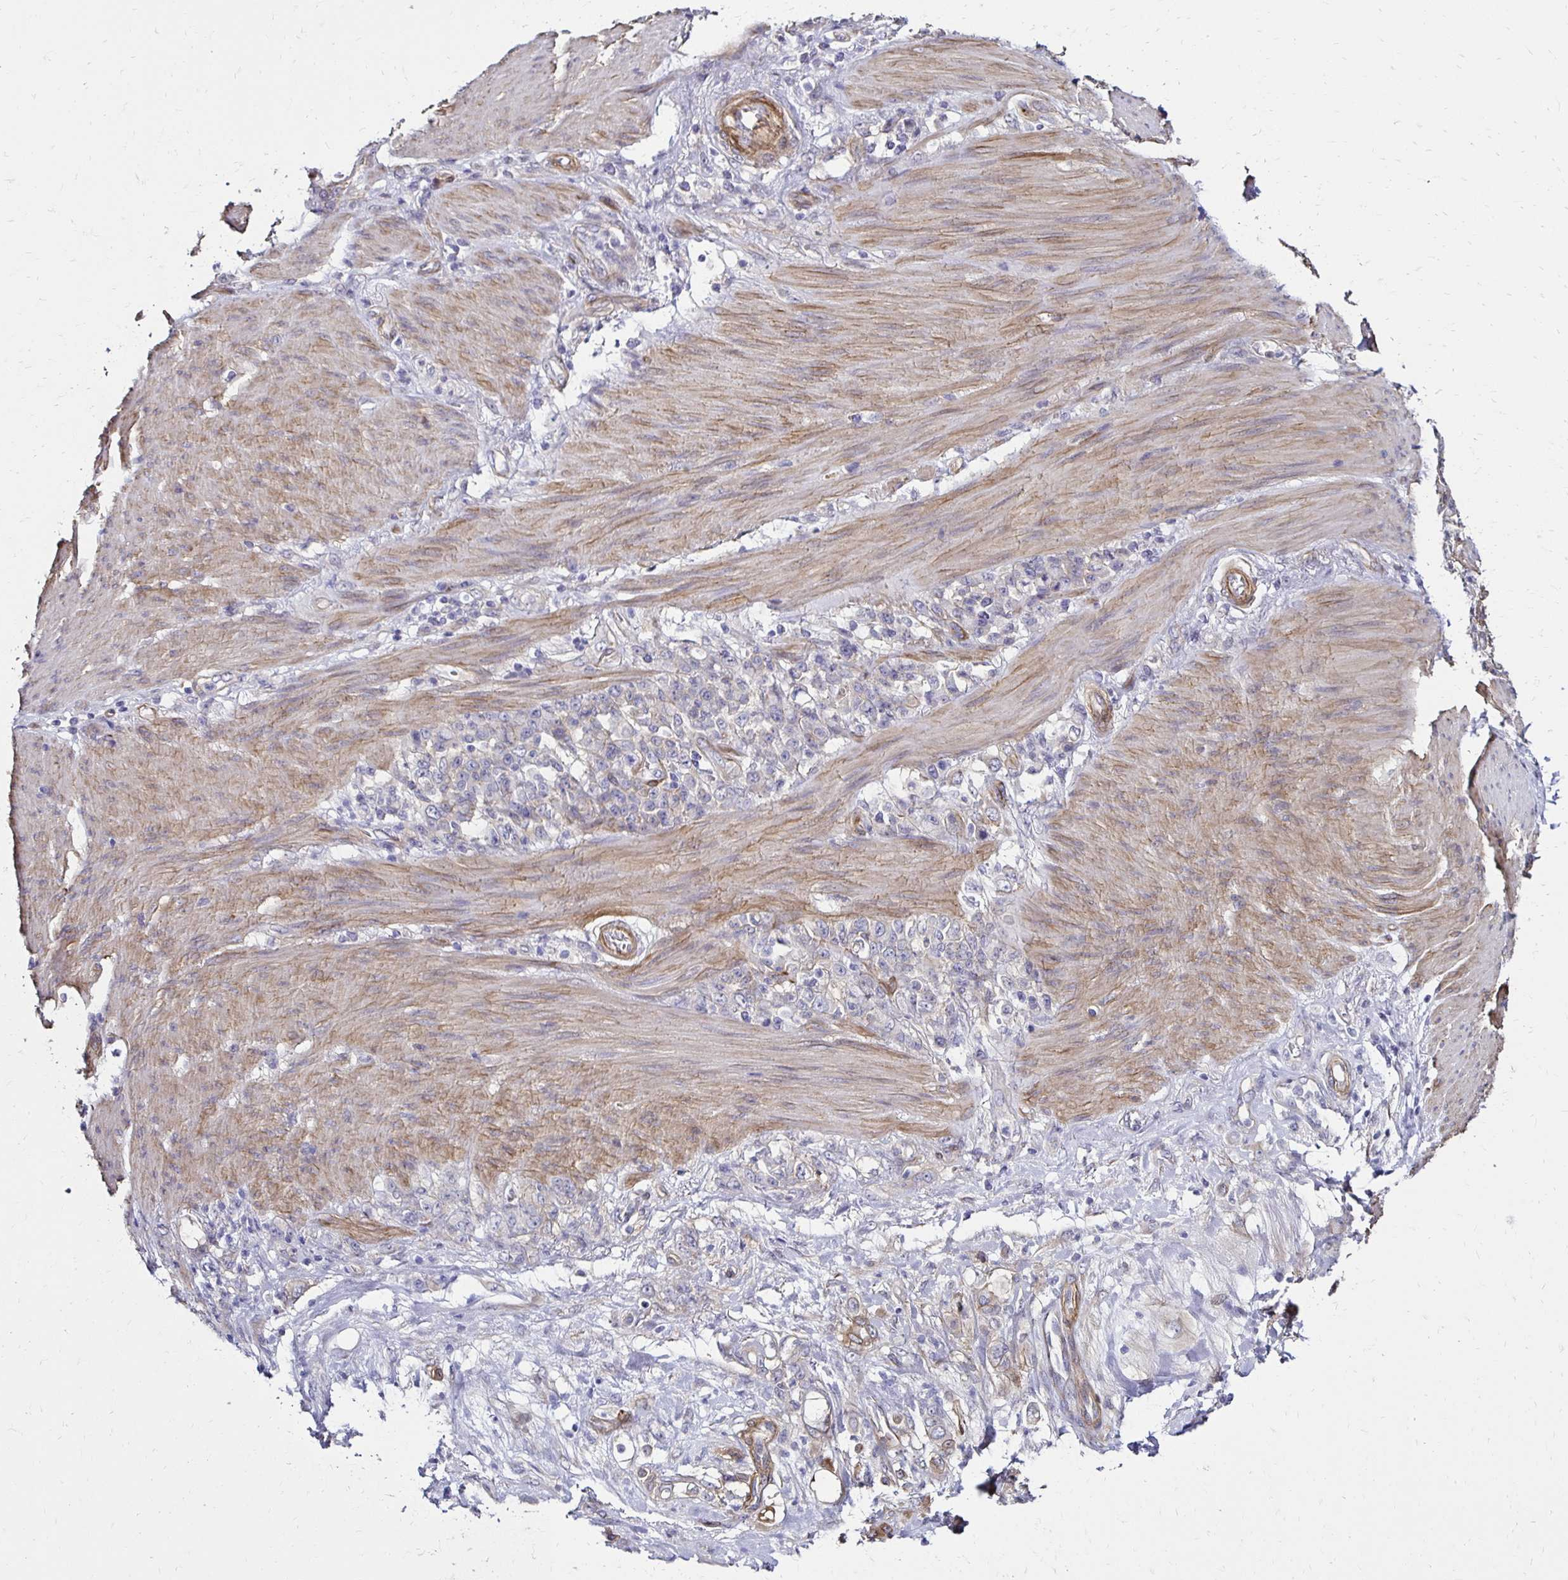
{"staining": {"intensity": "negative", "quantity": "none", "location": "none"}, "tissue": "stomach cancer", "cell_type": "Tumor cells", "image_type": "cancer", "snomed": [{"axis": "morphology", "description": "Adenocarcinoma, NOS"}, {"axis": "topography", "description": "Stomach"}], "caption": "Tumor cells show no significant protein staining in adenocarcinoma (stomach). (Stains: DAB immunohistochemistry (IHC) with hematoxylin counter stain, Microscopy: brightfield microscopy at high magnification).", "gene": "ITGB1", "patient": {"sex": "female", "age": 79}}